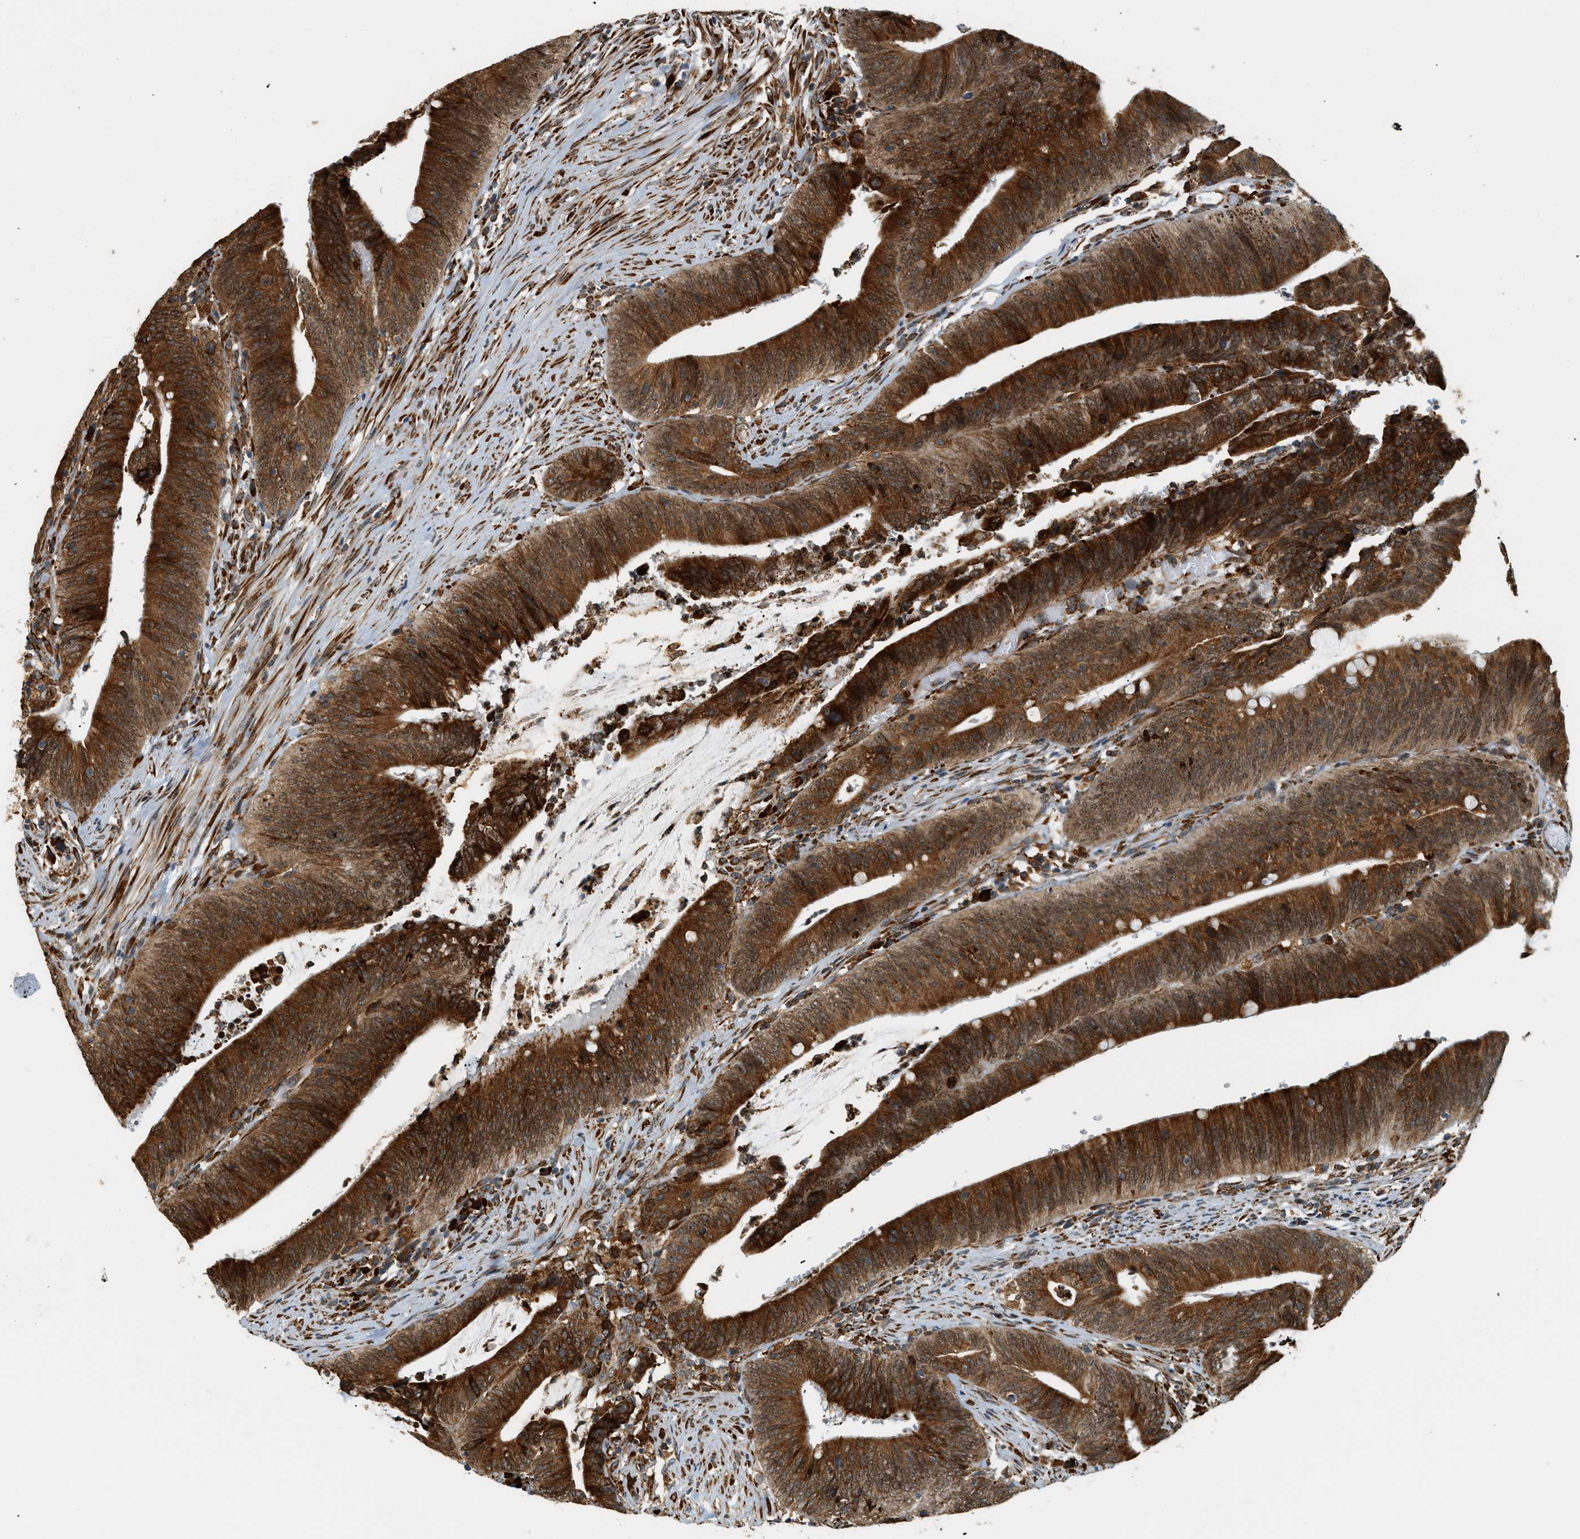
{"staining": {"intensity": "strong", "quantity": ">75%", "location": "cytoplasmic/membranous,nuclear"}, "tissue": "colorectal cancer", "cell_type": "Tumor cells", "image_type": "cancer", "snomed": [{"axis": "morphology", "description": "Normal tissue, NOS"}, {"axis": "morphology", "description": "Adenocarcinoma, NOS"}, {"axis": "topography", "description": "Rectum"}], "caption": "Tumor cells display high levels of strong cytoplasmic/membranous and nuclear expression in about >75% of cells in human adenocarcinoma (colorectal). (brown staining indicates protein expression, while blue staining denotes nuclei).", "gene": "SEMA4D", "patient": {"sex": "female", "age": 66}}